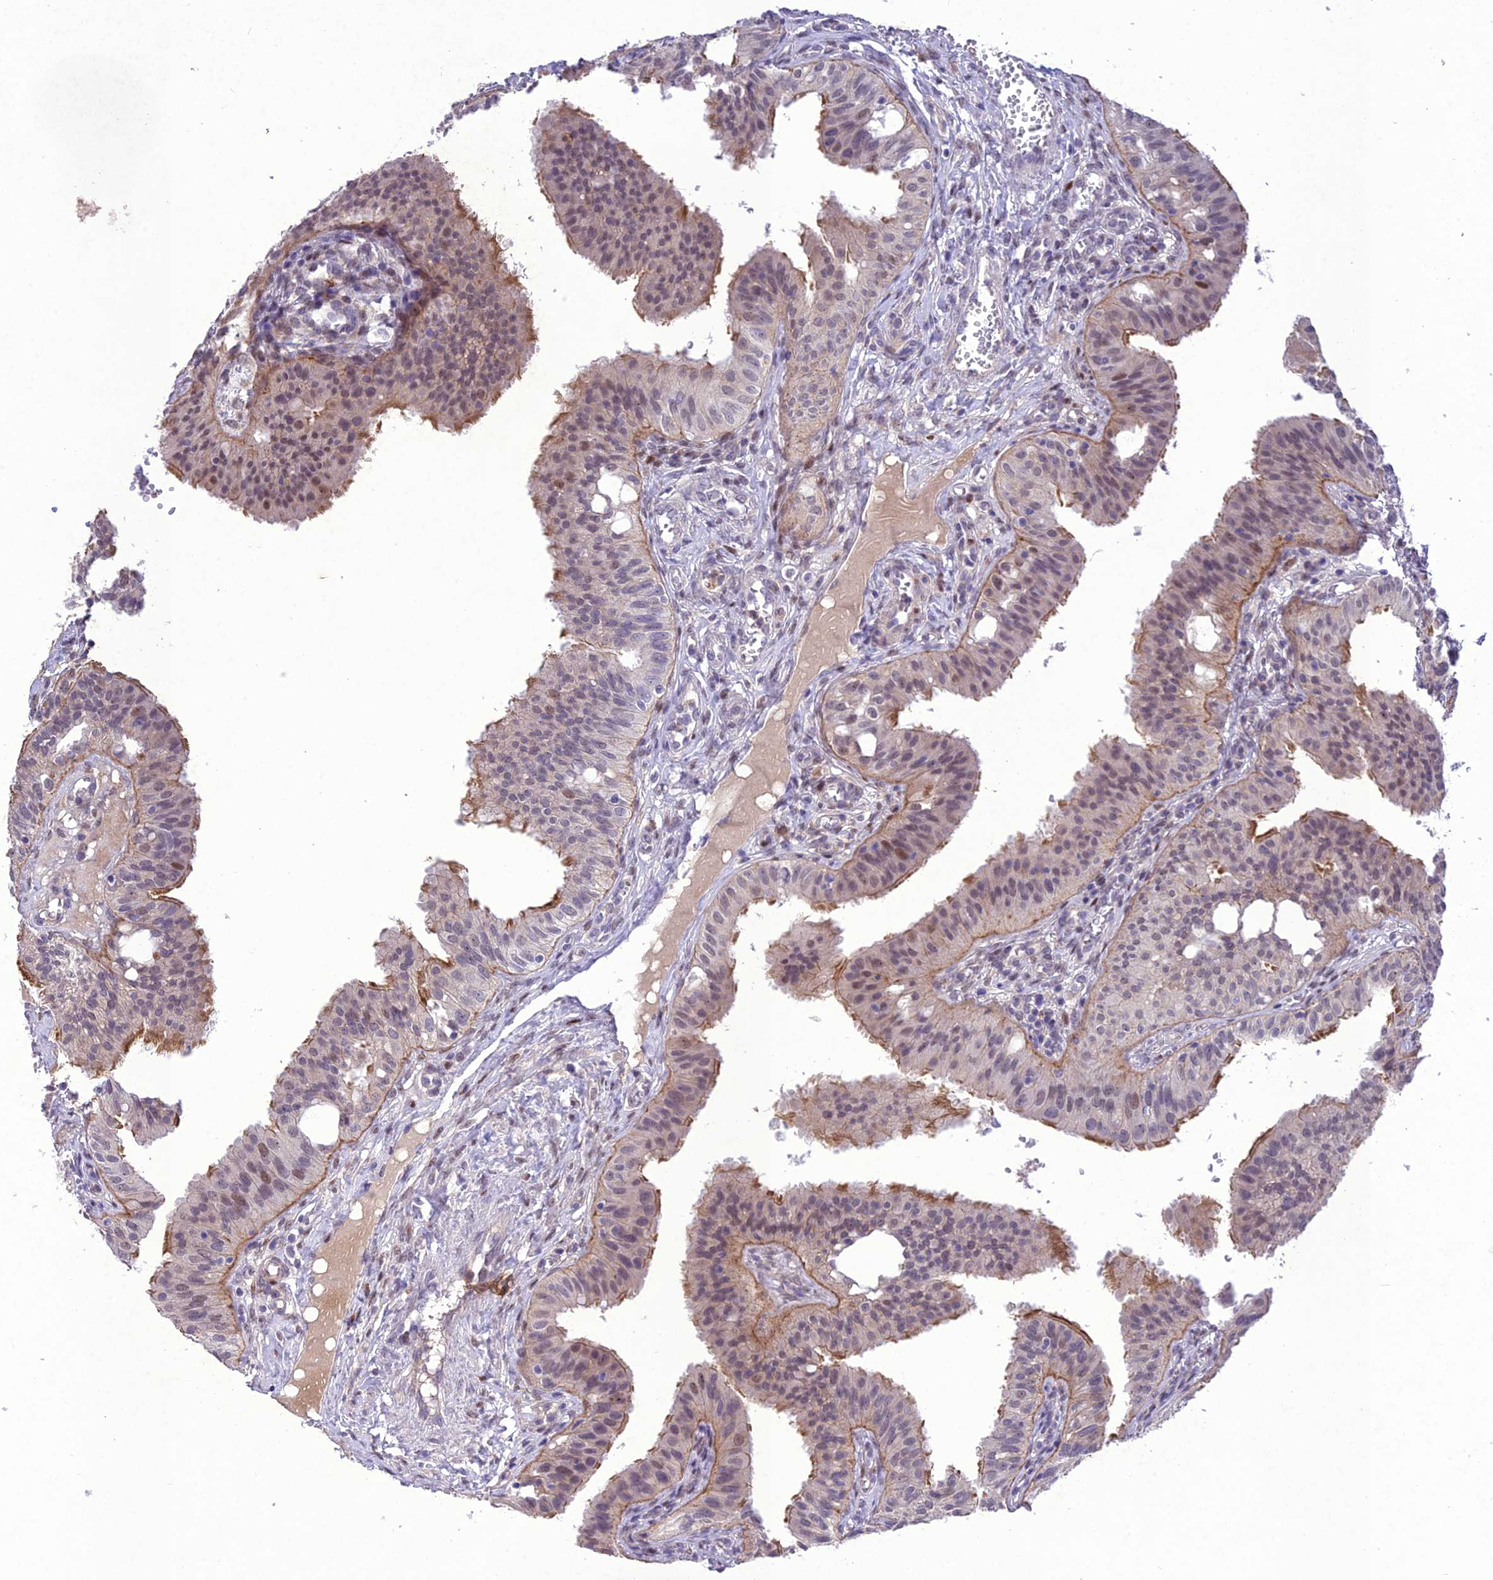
{"staining": {"intensity": "moderate", "quantity": "<25%", "location": "cytoplasmic/membranous,nuclear"}, "tissue": "fallopian tube", "cell_type": "Glandular cells", "image_type": "normal", "snomed": [{"axis": "morphology", "description": "Normal tissue, NOS"}, {"axis": "topography", "description": "Fallopian tube"}, {"axis": "topography", "description": "Ovary"}], "caption": "The micrograph reveals a brown stain indicating the presence of a protein in the cytoplasmic/membranous,nuclear of glandular cells in fallopian tube. (DAB (3,3'-diaminobenzidine) IHC with brightfield microscopy, high magnification).", "gene": "ANKRD52", "patient": {"sex": "female", "age": 42}}